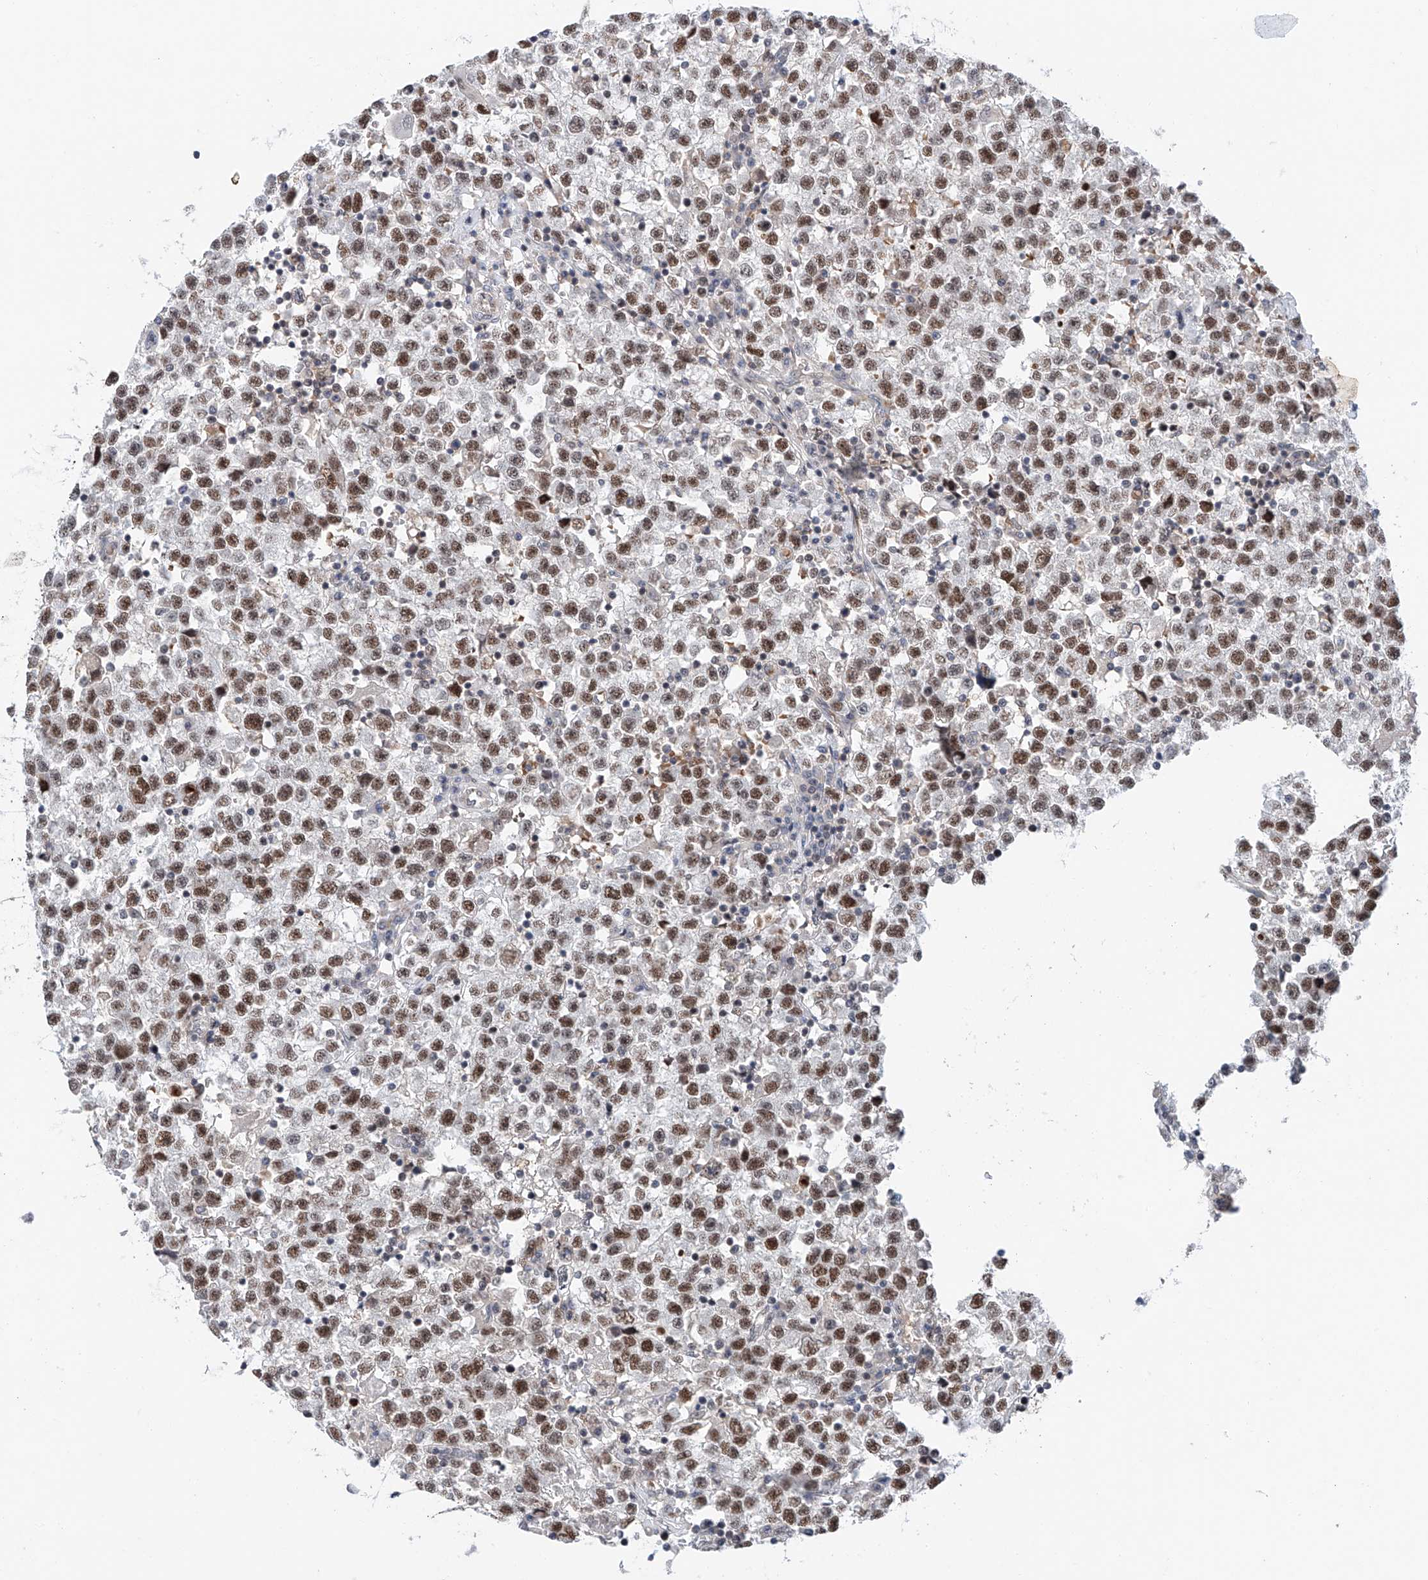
{"staining": {"intensity": "moderate", "quantity": ">75%", "location": "nuclear"}, "tissue": "testis cancer", "cell_type": "Tumor cells", "image_type": "cancer", "snomed": [{"axis": "morphology", "description": "Seminoma, NOS"}, {"axis": "topography", "description": "Testis"}], "caption": "This micrograph displays testis seminoma stained with immunohistochemistry (IHC) to label a protein in brown. The nuclear of tumor cells show moderate positivity for the protein. Nuclei are counter-stained blue.", "gene": "SNRNP200", "patient": {"sex": "male", "age": 22}}